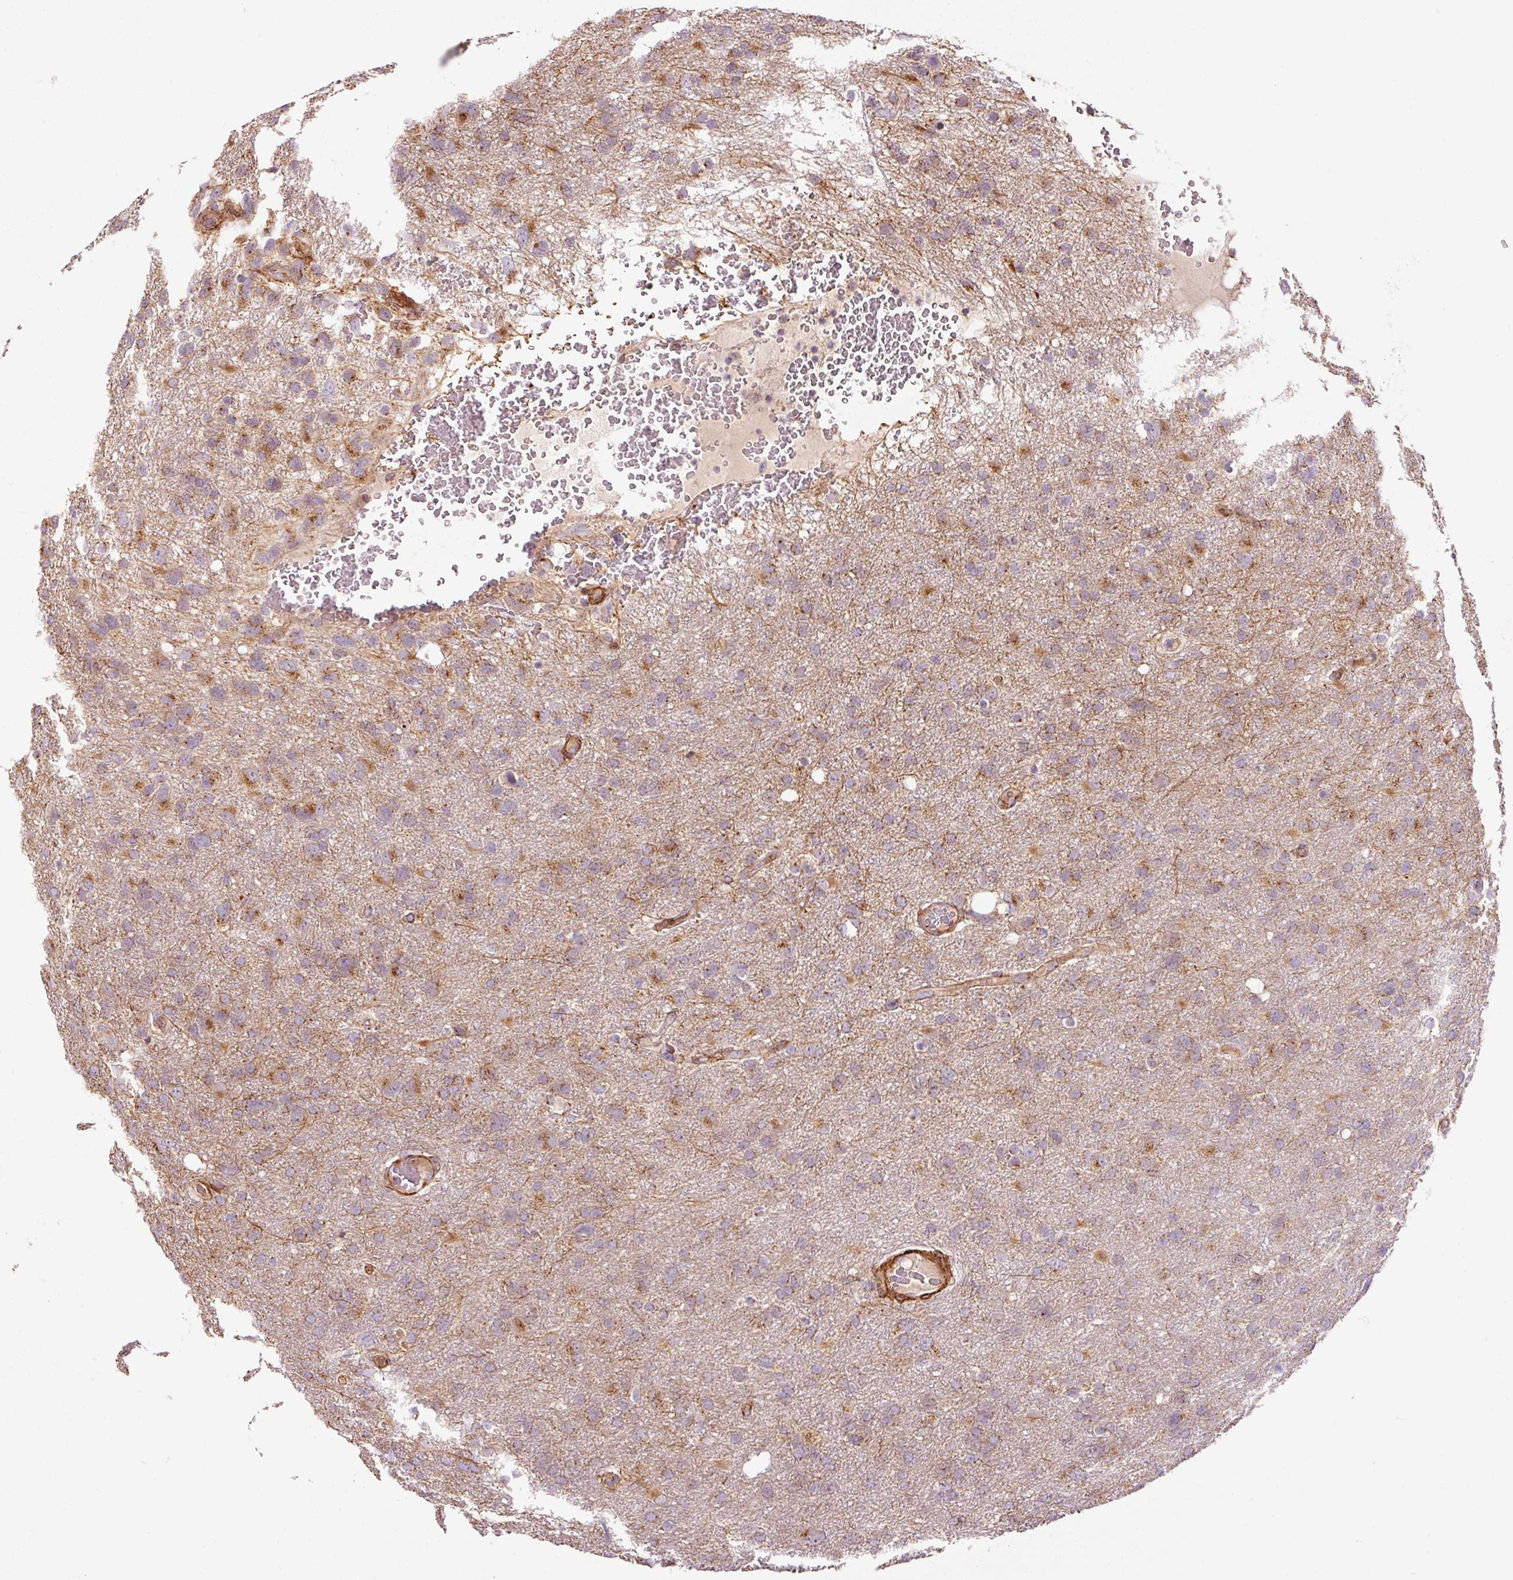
{"staining": {"intensity": "moderate", "quantity": "25%-75%", "location": "cytoplasmic/membranous"}, "tissue": "glioma", "cell_type": "Tumor cells", "image_type": "cancer", "snomed": [{"axis": "morphology", "description": "Glioma, malignant, High grade"}, {"axis": "topography", "description": "Brain"}], "caption": "An immunohistochemistry histopathology image of tumor tissue is shown. Protein staining in brown highlights moderate cytoplasmic/membranous positivity in glioma within tumor cells. The protein is shown in brown color, while the nuclei are stained blue.", "gene": "PPP1R14B", "patient": {"sex": "male", "age": 61}}